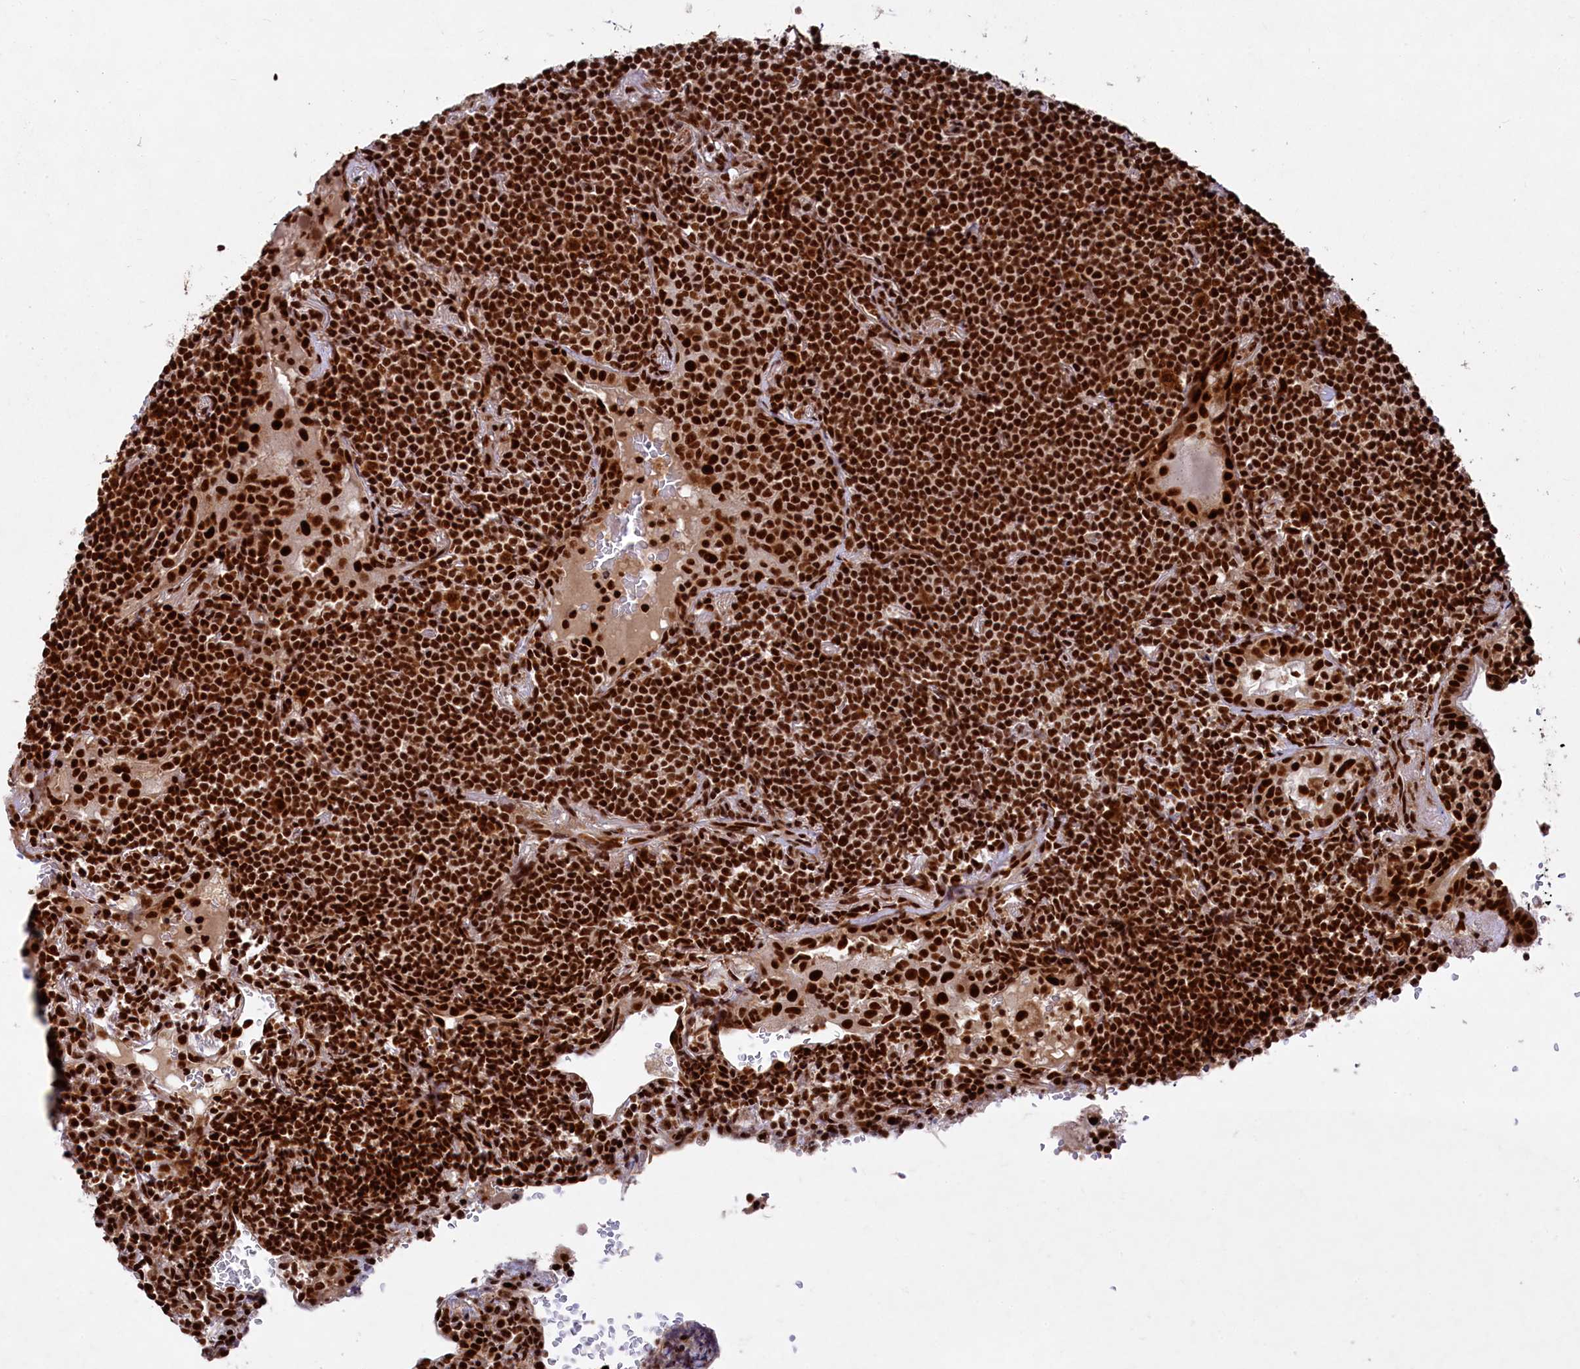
{"staining": {"intensity": "strong", "quantity": ">75%", "location": "nuclear"}, "tissue": "lymphoma", "cell_type": "Tumor cells", "image_type": "cancer", "snomed": [{"axis": "morphology", "description": "Malignant lymphoma, non-Hodgkin's type, Low grade"}, {"axis": "topography", "description": "Lung"}], "caption": "Protein analysis of lymphoma tissue reveals strong nuclear staining in about >75% of tumor cells. Nuclei are stained in blue.", "gene": "PRPF31", "patient": {"sex": "female", "age": 71}}